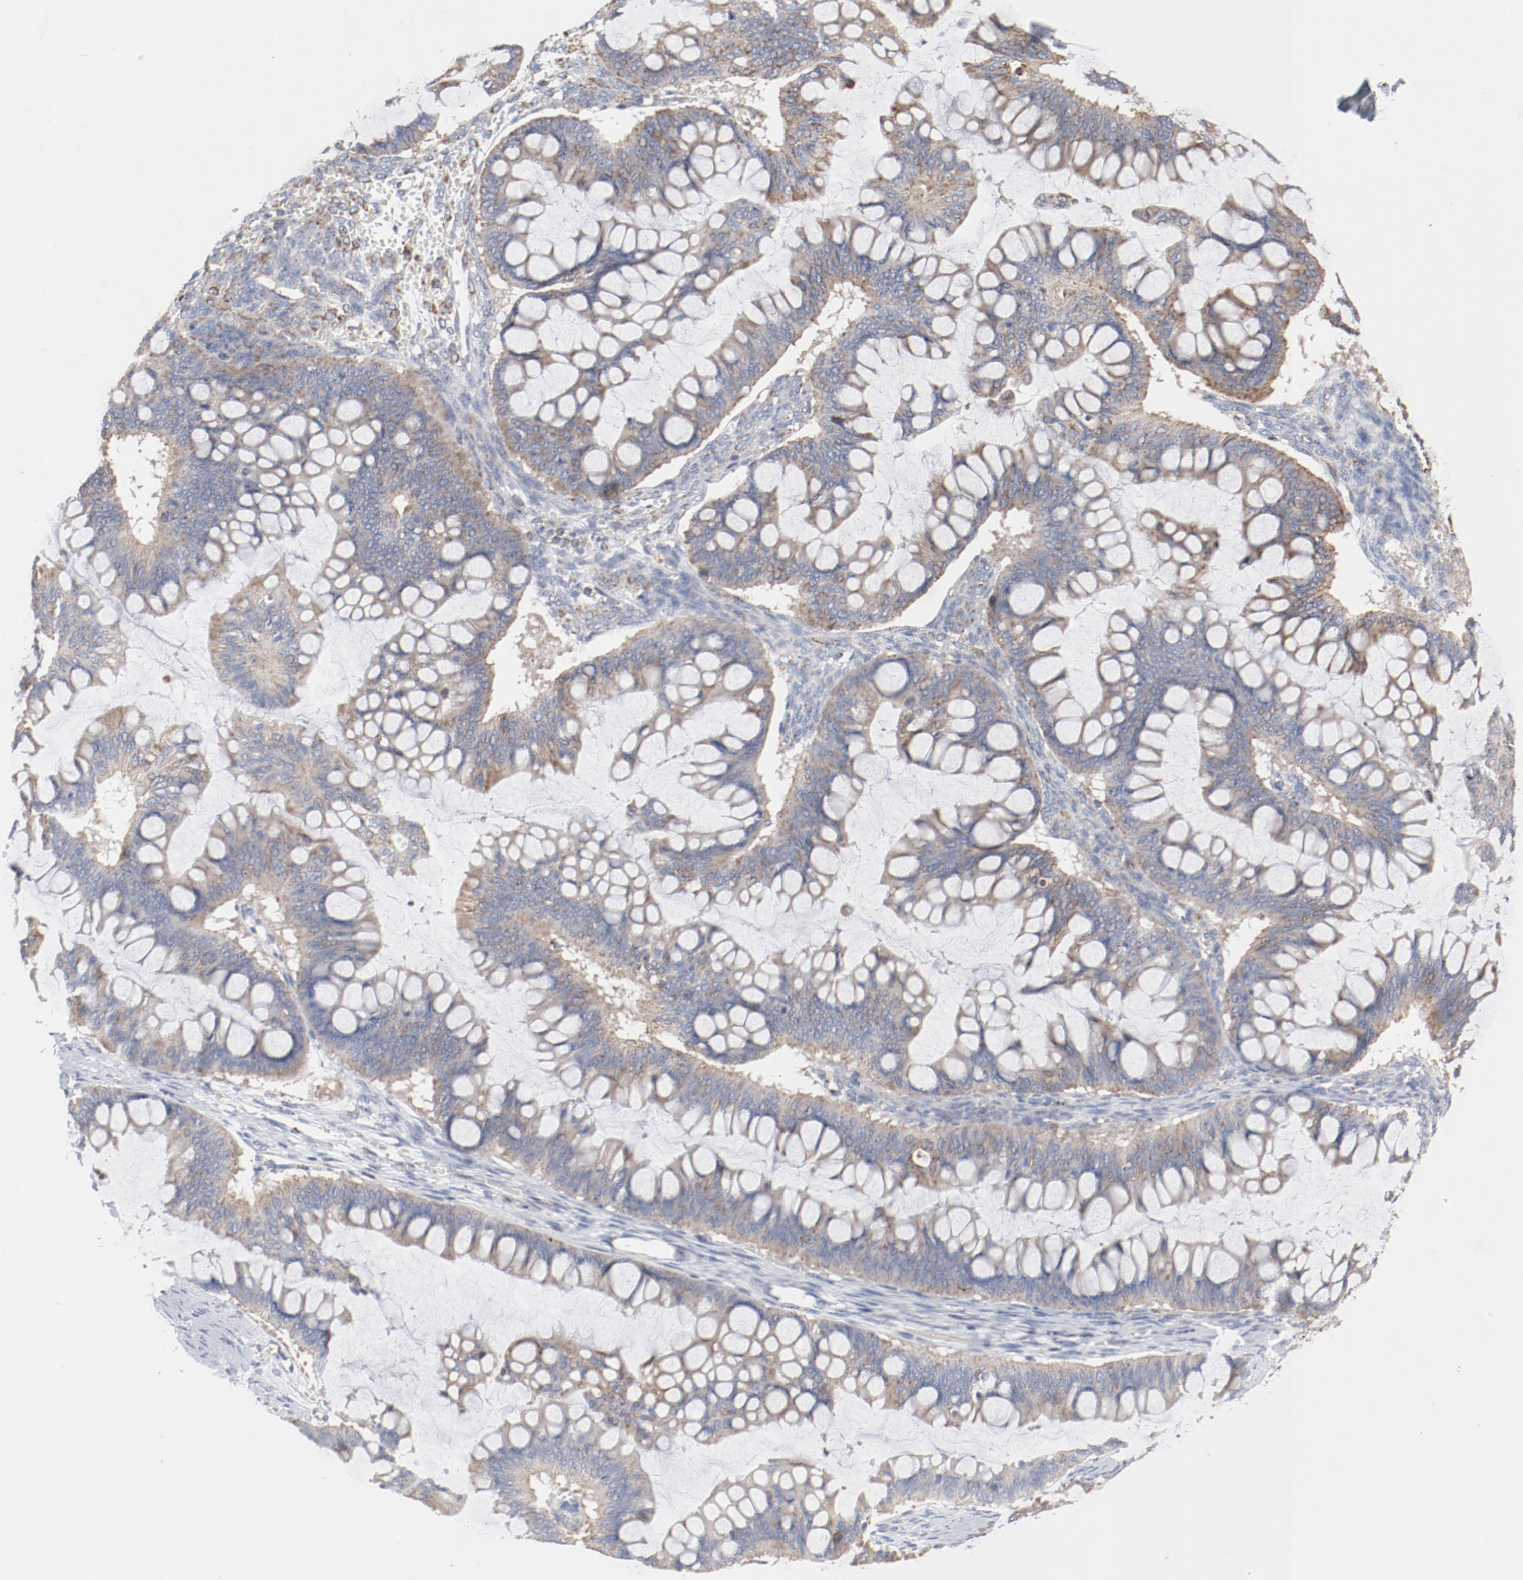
{"staining": {"intensity": "weak", "quantity": ">75%", "location": "cytoplasmic/membranous"}, "tissue": "ovarian cancer", "cell_type": "Tumor cells", "image_type": "cancer", "snomed": [{"axis": "morphology", "description": "Cystadenocarcinoma, mucinous, NOS"}, {"axis": "topography", "description": "Ovary"}], "caption": "Tumor cells exhibit weak cytoplasmic/membranous staining in approximately >75% of cells in ovarian mucinous cystadenocarcinoma.", "gene": "SETD3", "patient": {"sex": "female", "age": 73}}